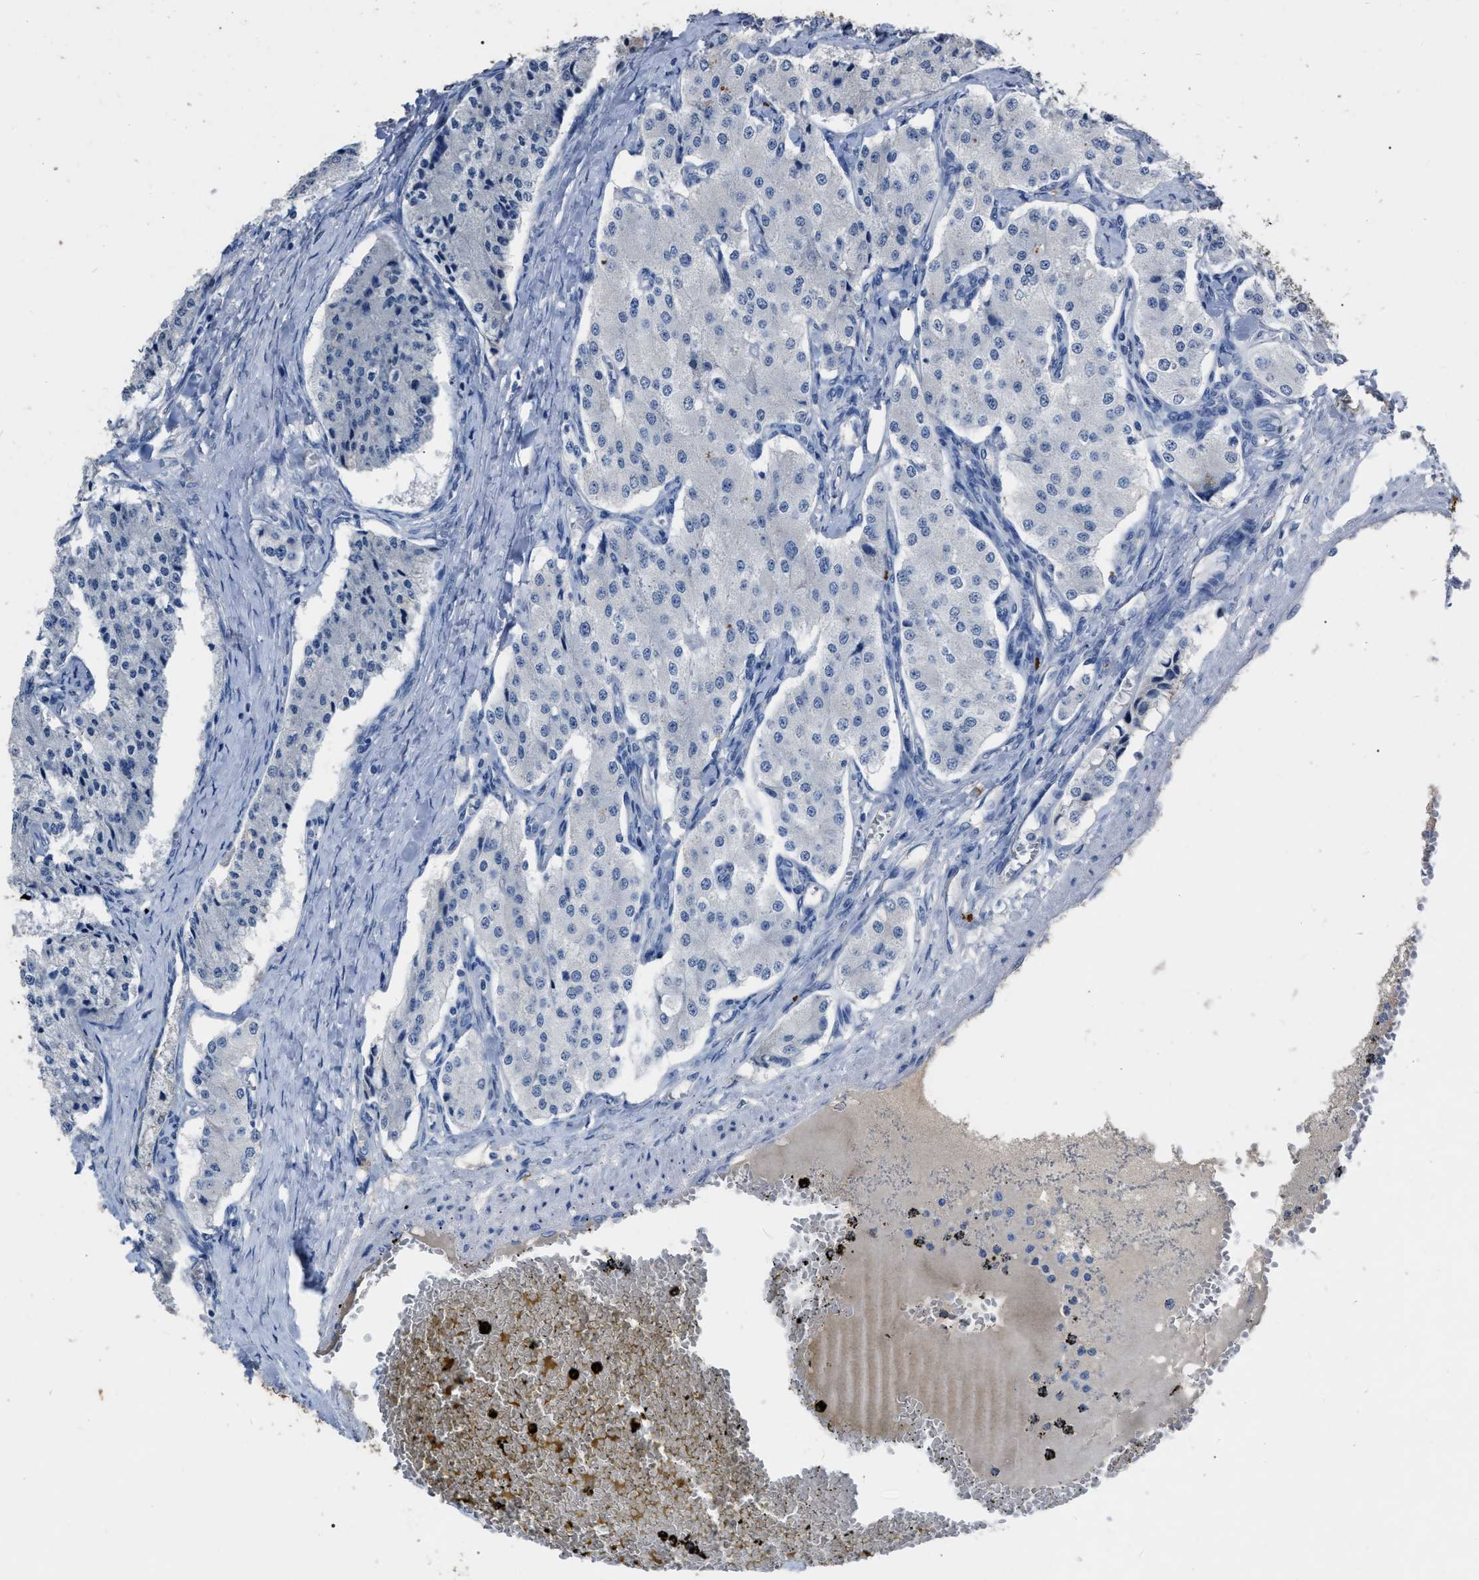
{"staining": {"intensity": "negative", "quantity": "none", "location": "none"}, "tissue": "carcinoid", "cell_type": "Tumor cells", "image_type": "cancer", "snomed": [{"axis": "morphology", "description": "Carcinoid, malignant, NOS"}, {"axis": "topography", "description": "Colon"}], "caption": "Immunohistochemistry photomicrograph of neoplastic tissue: human carcinoid (malignant) stained with DAB (3,3'-diaminobenzidine) displays no significant protein positivity in tumor cells. (Brightfield microscopy of DAB (3,3'-diaminobenzidine) IHC at high magnification).", "gene": "HABP2", "patient": {"sex": "female", "age": 52}}